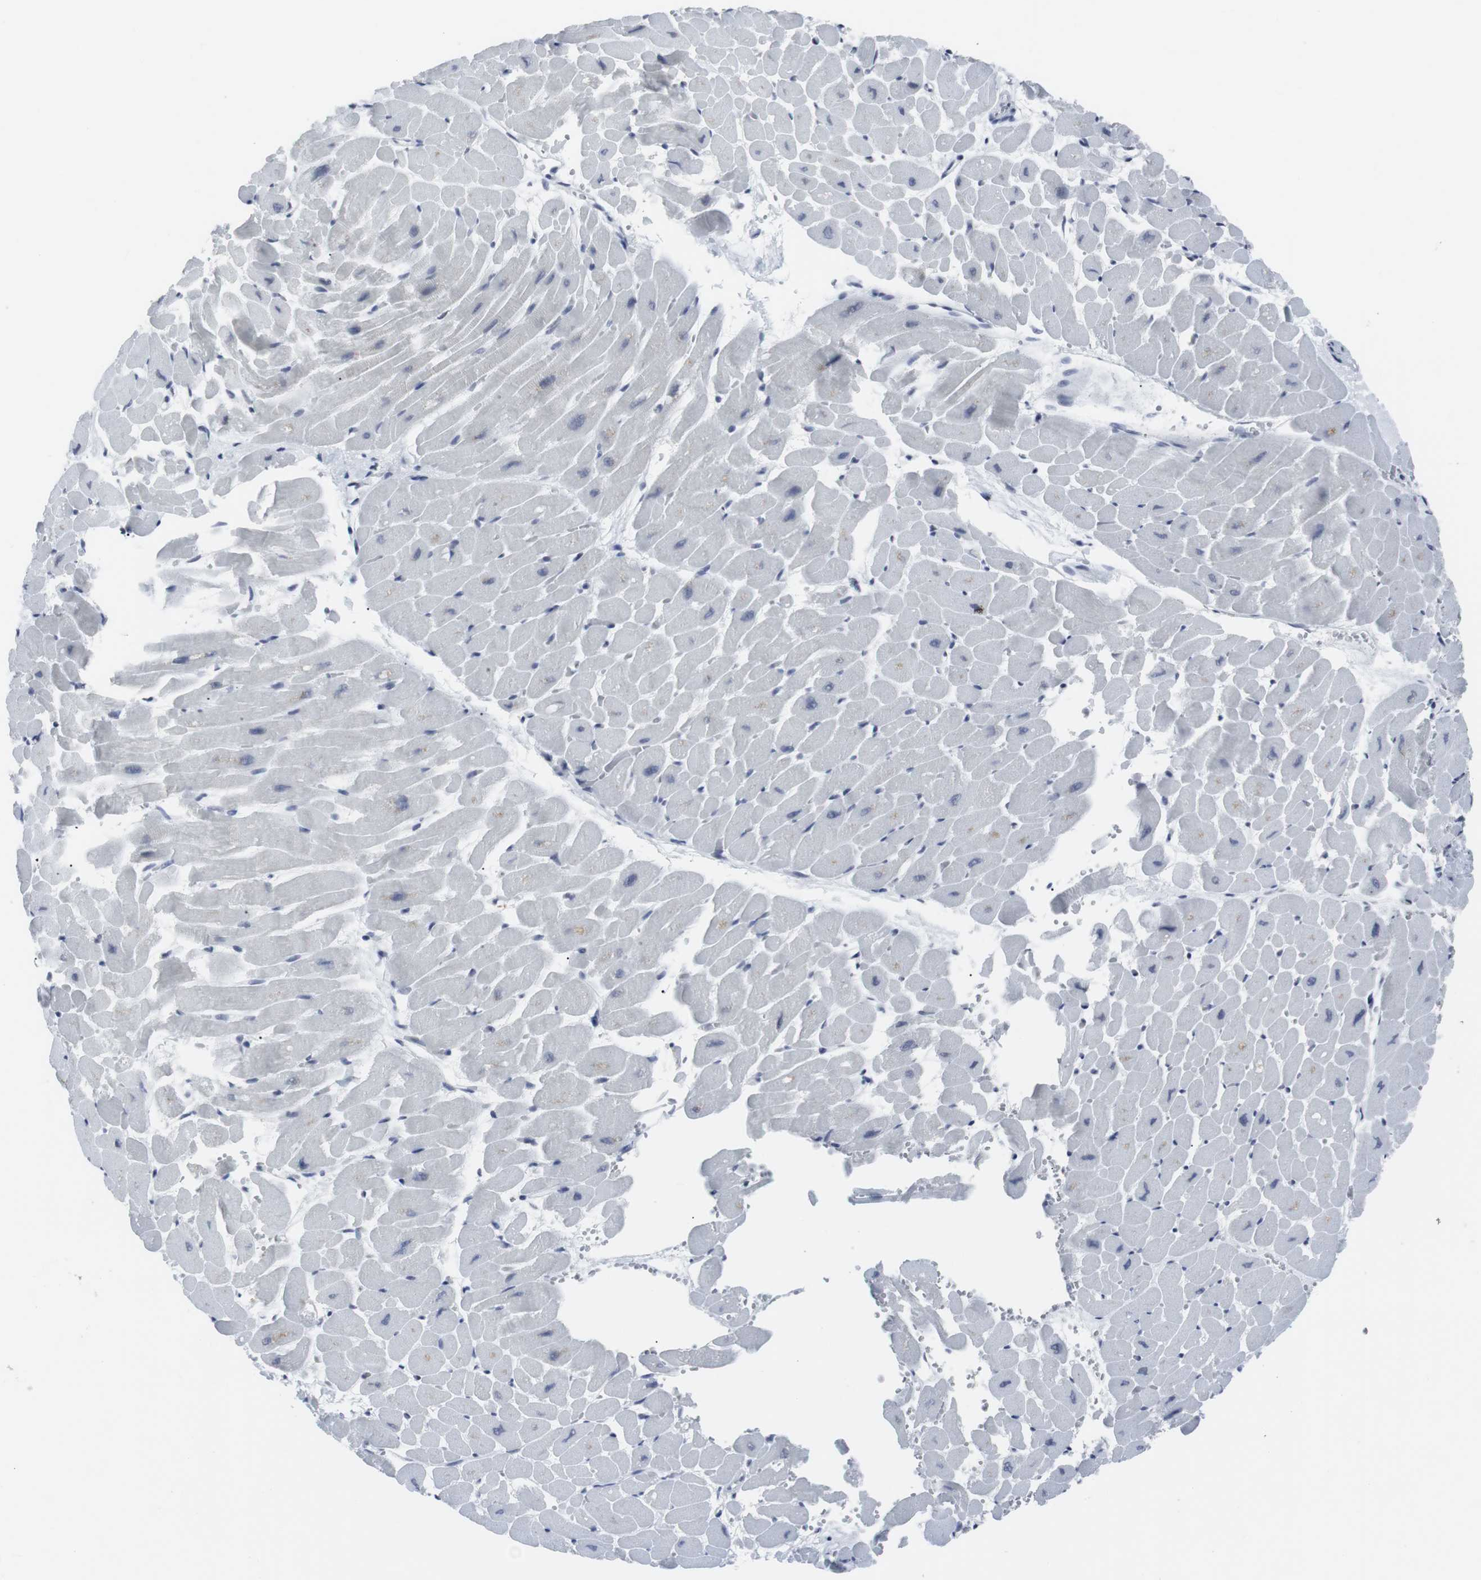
{"staining": {"intensity": "moderate", "quantity": "<25%", "location": "cytoplasmic/membranous"}, "tissue": "heart muscle", "cell_type": "Cardiomyocytes", "image_type": "normal", "snomed": [{"axis": "morphology", "description": "Normal tissue, NOS"}, {"axis": "topography", "description": "Heart"}], "caption": "The immunohistochemical stain labels moderate cytoplasmic/membranous staining in cardiomyocytes of normal heart muscle. The protein is shown in brown color, while the nuclei are stained blue.", "gene": "GEMIN2", "patient": {"sex": "male", "age": 45}}